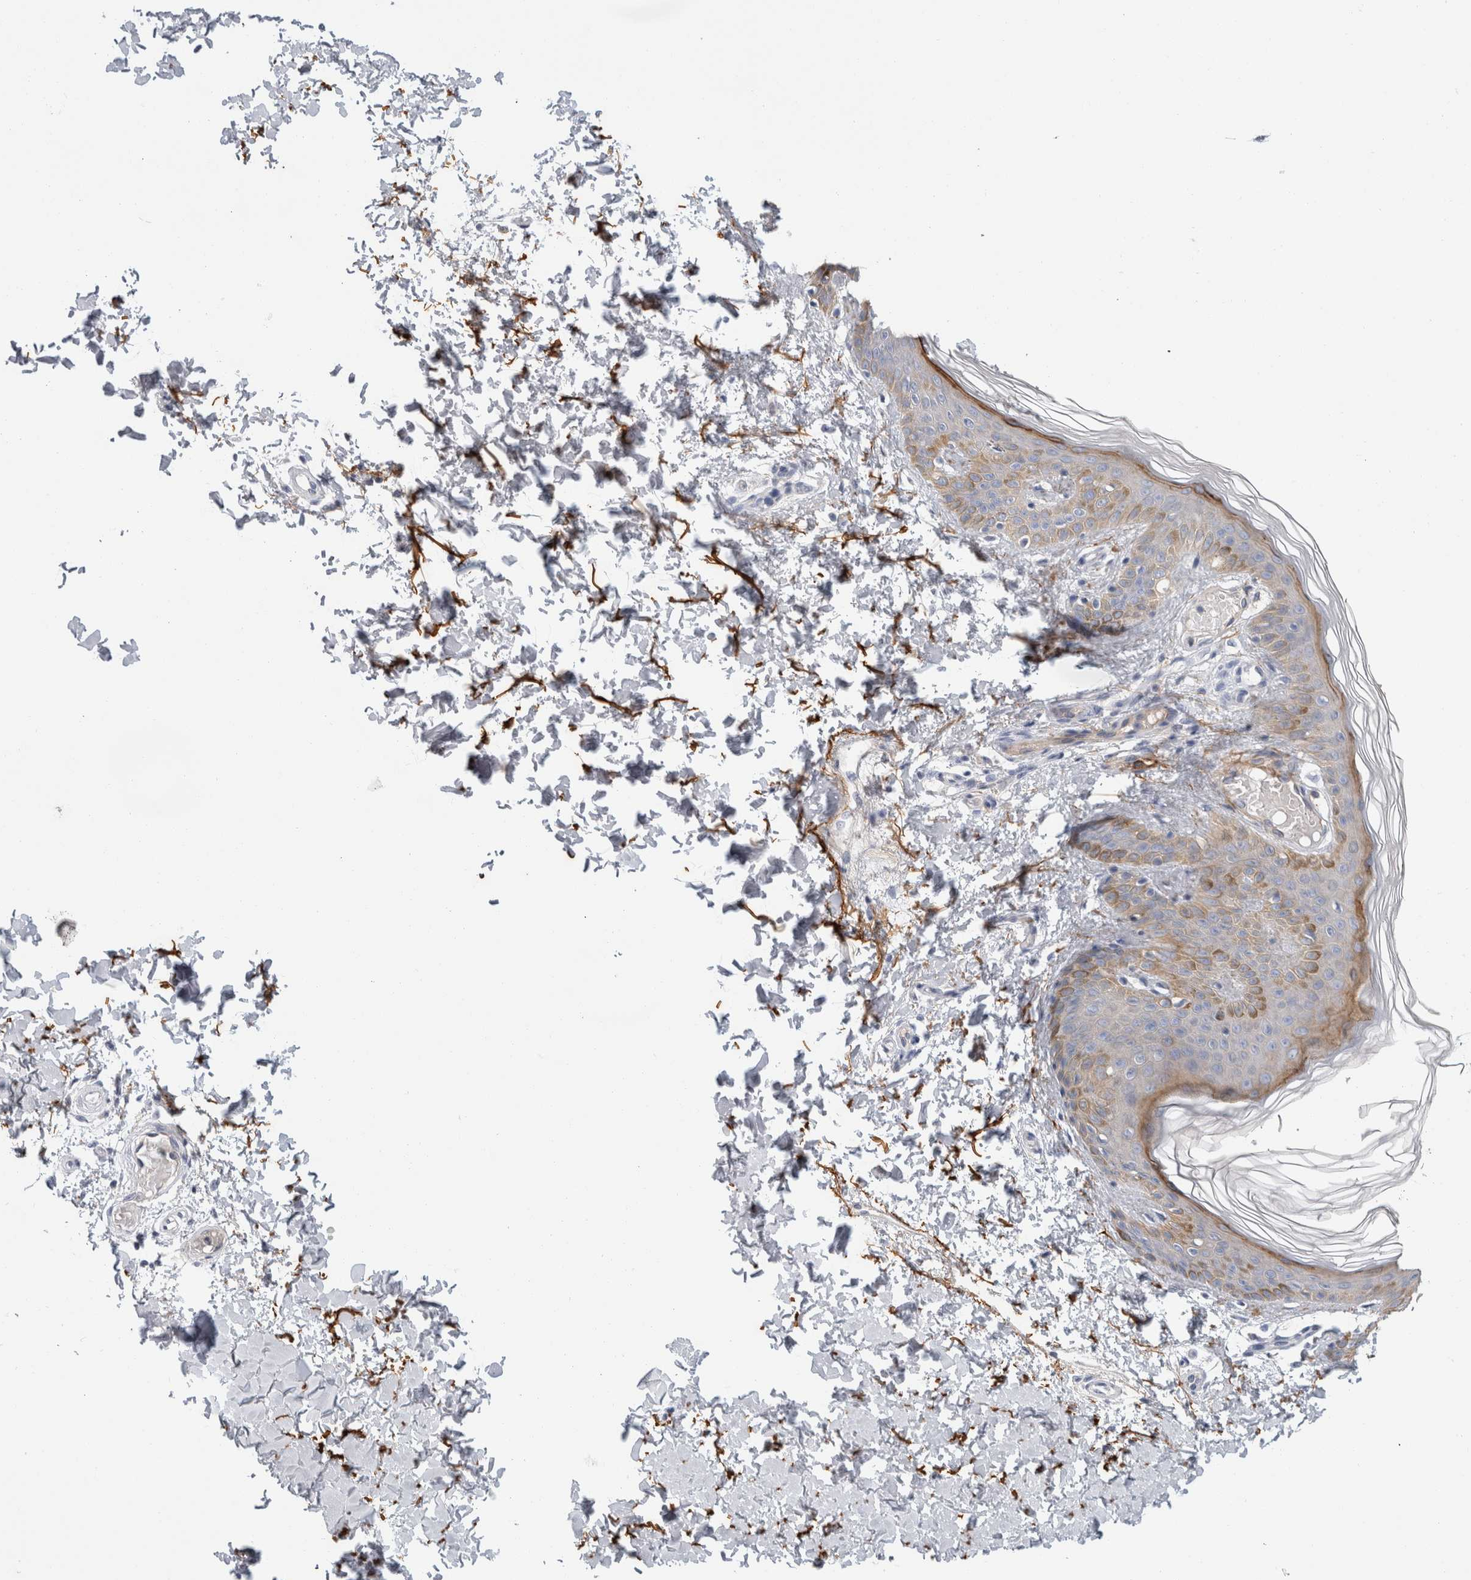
{"staining": {"intensity": "moderate", "quantity": "<25%", "location": "cytoplasmic/membranous"}, "tissue": "skin", "cell_type": "Fibroblasts", "image_type": "normal", "snomed": [{"axis": "morphology", "description": "Normal tissue, NOS"}, {"axis": "morphology", "description": "Neoplasm, benign, NOS"}, {"axis": "topography", "description": "Skin"}, {"axis": "topography", "description": "Soft tissue"}], "caption": "An image of human skin stained for a protein shows moderate cytoplasmic/membranous brown staining in fibroblasts. Immunohistochemistry stains the protein in brown and the nuclei are stained blue.", "gene": "CD55", "patient": {"sex": "male", "age": 26}}